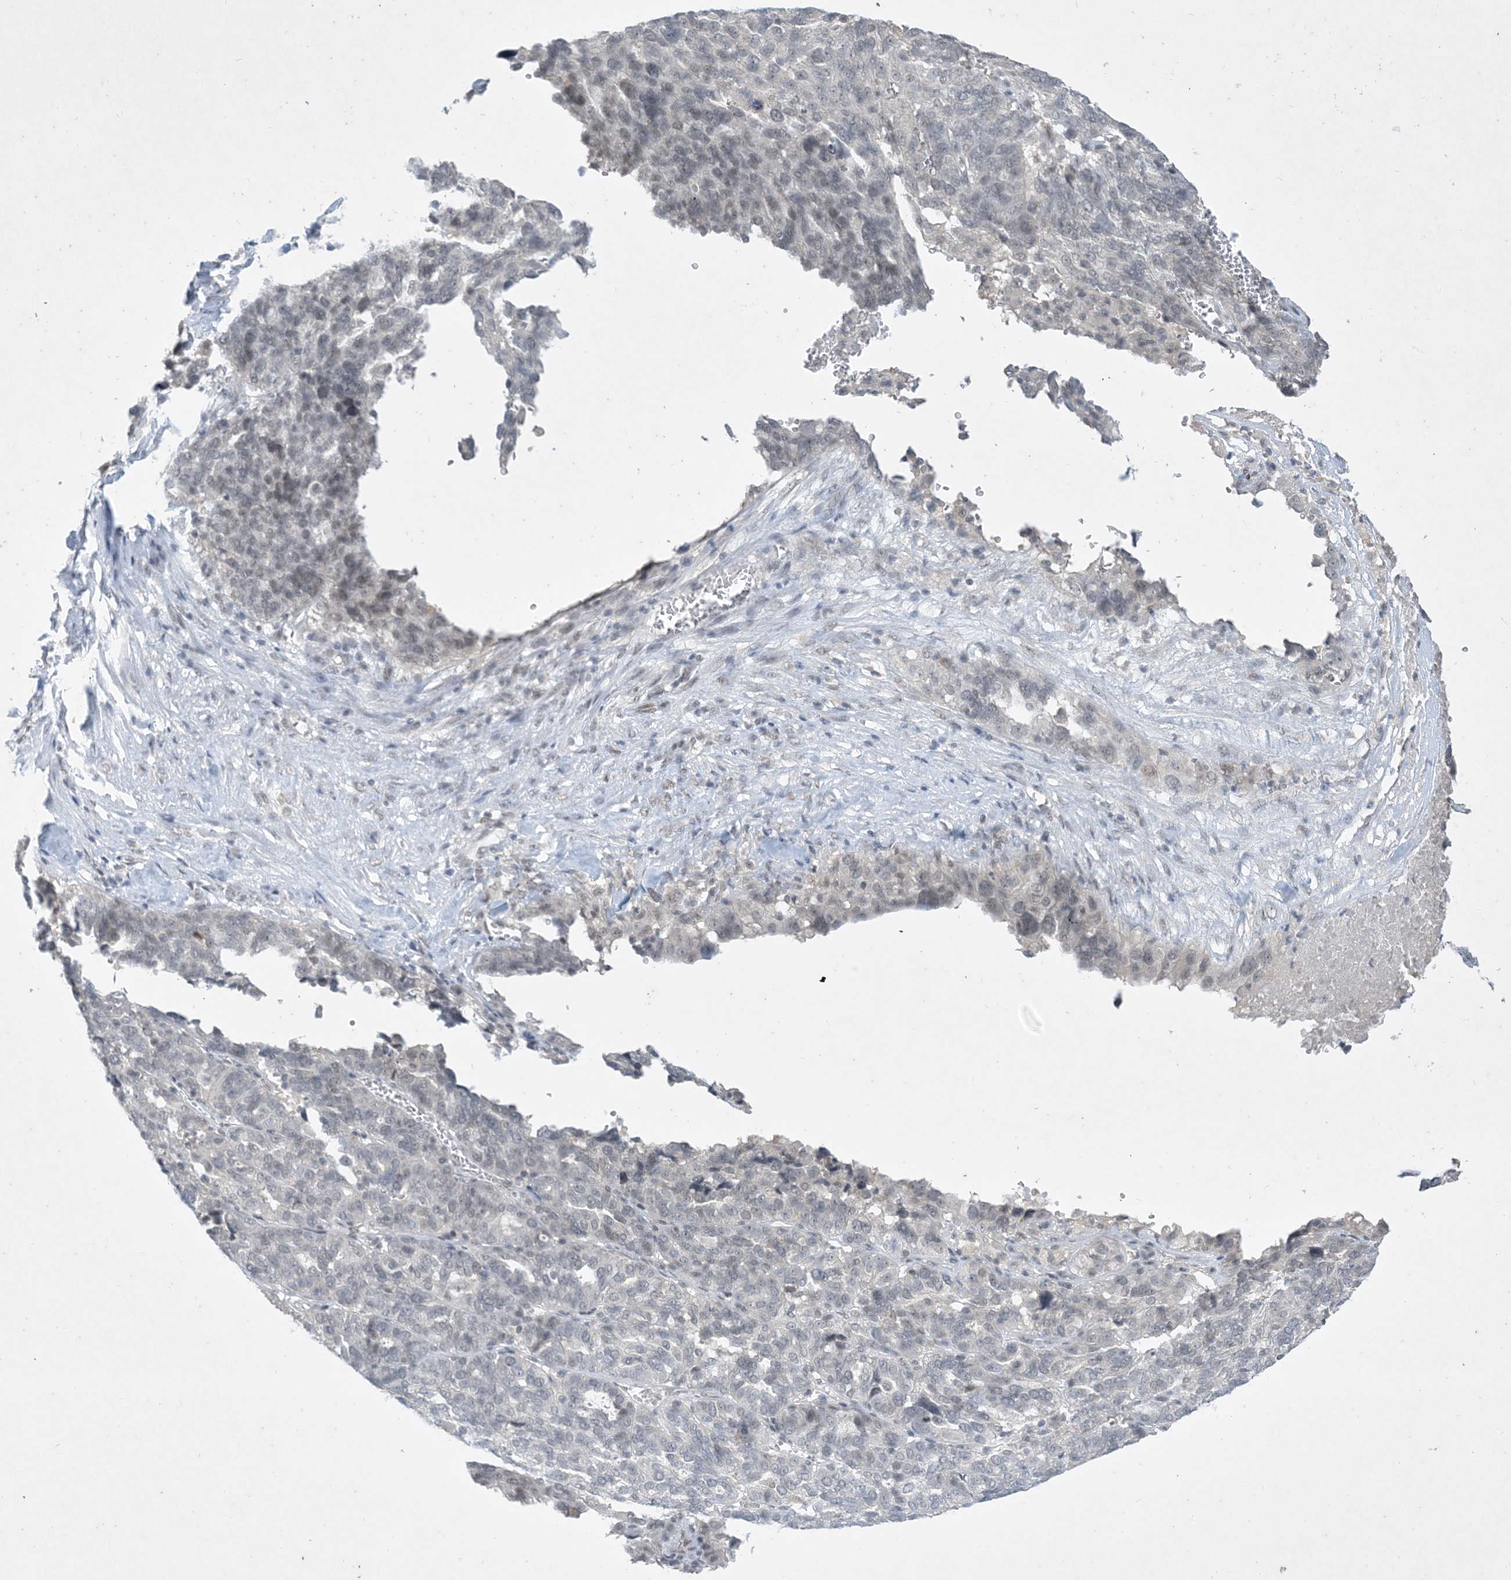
{"staining": {"intensity": "negative", "quantity": "none", "location": "none"}, "tissue": "ovarian cancer", "cell_type": "Tumor cells", "image_type": "cancer", "snomed": [{"axis": "morphology", "description": "Cystadenocarcinoma, serous, NOS"}, {"axis": "topography", "description": "Ovary"}], "caption": "A photomicrograph of human ovarian cancer is negative for staining in tumor cells. (DAB immunohistochemistry visualized using brightfield microscopy, high magnification).", "gene": "ZNF674", "patient": {"sex": "female", "age": 59}}